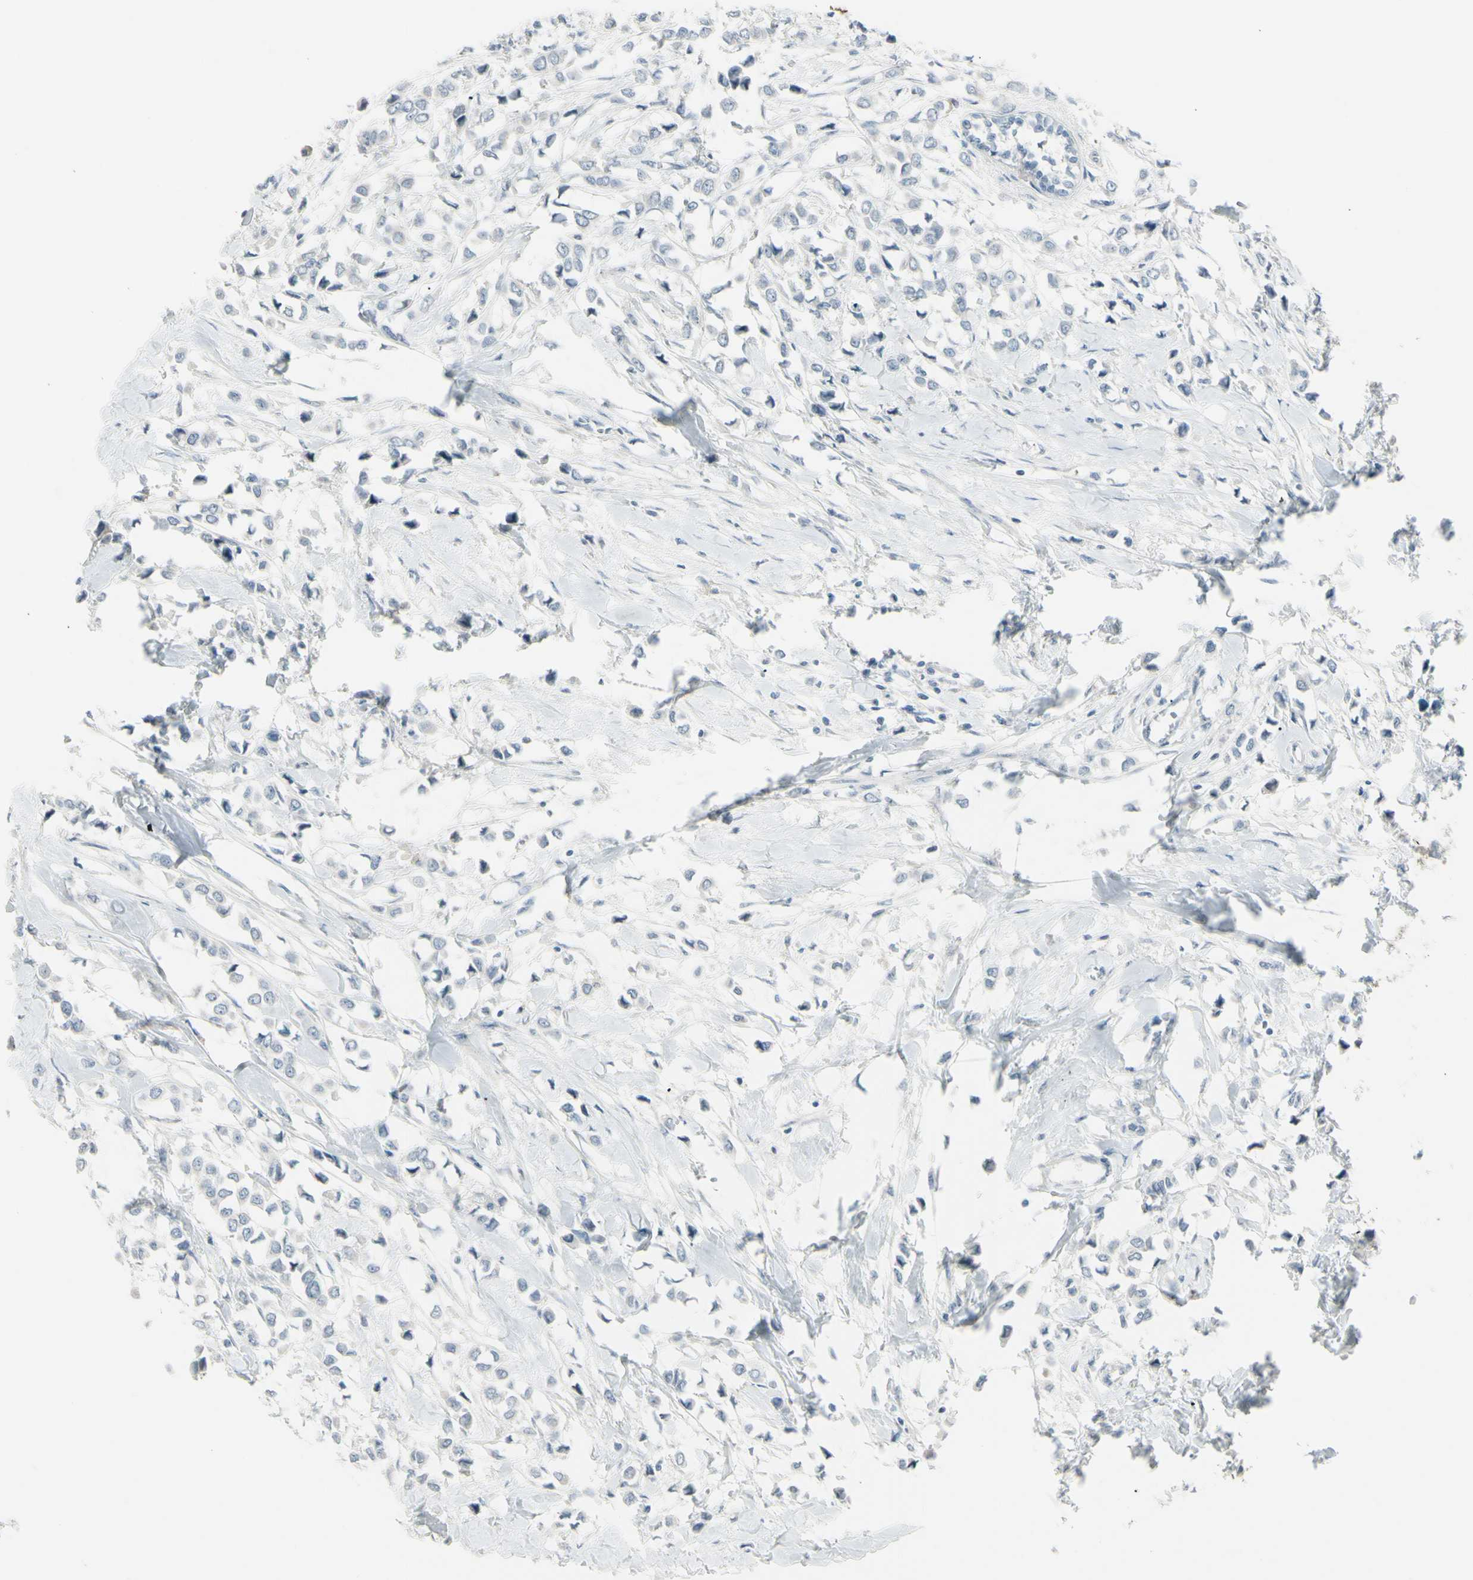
{"staining": {"intensity": "negative", "quantity": "none", "location": "none"}, "tissue": "breast cancer", "cell_type": "Tumor cells", "image_type": "cancer", "snomed": [{"axis": "morphology", "description": "Lobular carcinoma"}, {"axis": "topography", "description": "Breast"}], "caption": "Human lobular carcinoma (breast) stained for a protein using immunohistochemistry (IHC) shows no positivity in tumor cells.", "gene": "SH3GL2", "patient": {"sex": "female", "age": 51}}